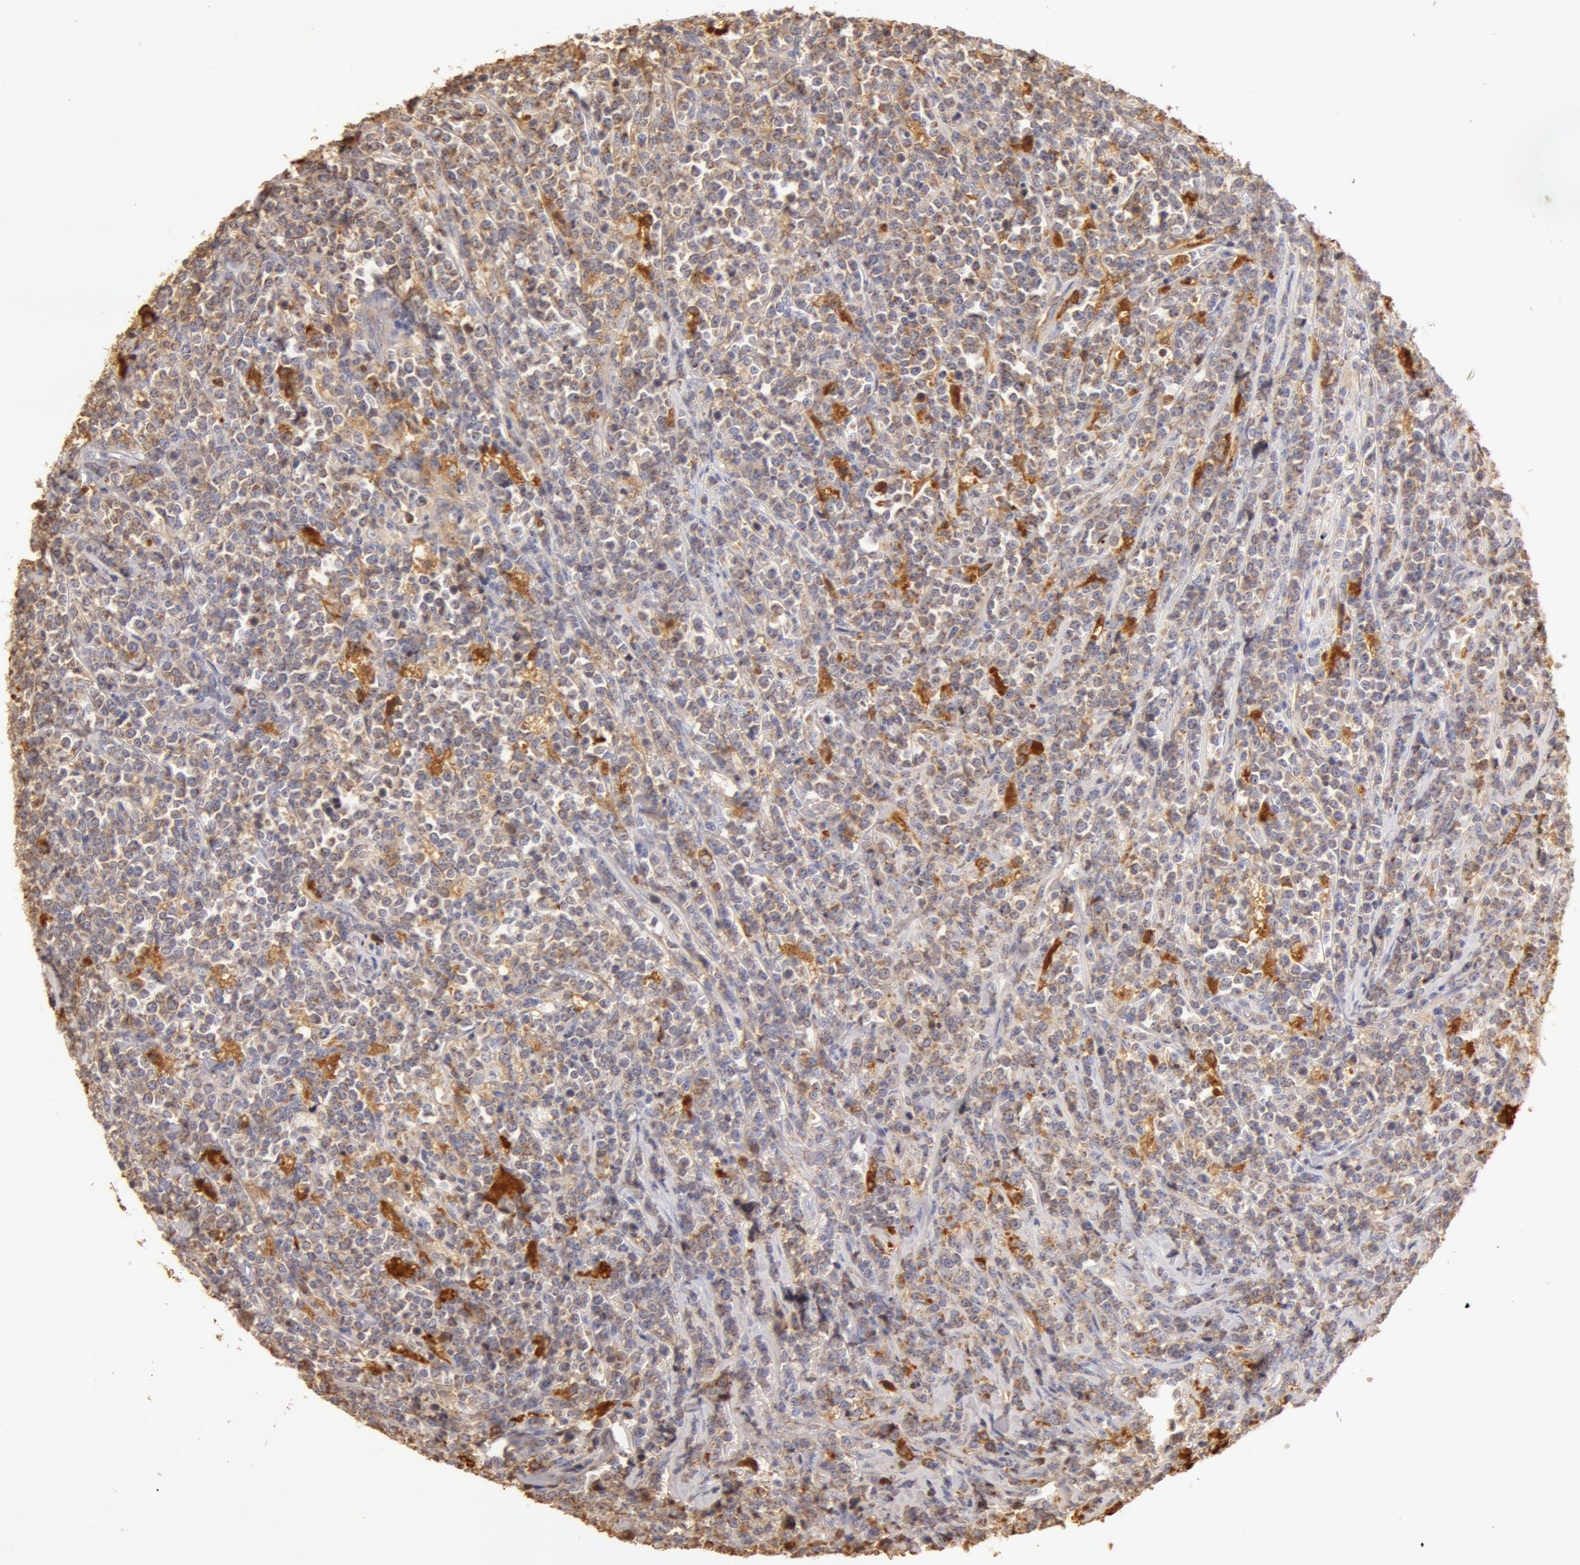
{"staining": {"intensity": "moderate", "quantity": "<25%", "location": "cytoplasmic/membranous"}, "tissue": "lymphoma", "cell_type": "Tumor cells", "image_type": "cancer", "snomed": [{"axis": "morphology", "description": "Malignant lymphoma, non-Hodgkin's type, High grade"}, {"axis": "topography", "description": "Small intestine"}, {"axis": "topography", "description": "Colon"}], "caption": "High-grade malignant lymphoma, non-Hodgkin's type stained with a brown dye demonstrates moderate cytoplasmic/membranous positive positivity in about <25% of tumor cells.", "gene": "TF", "patient": {"sex": "male", "age": 8}}